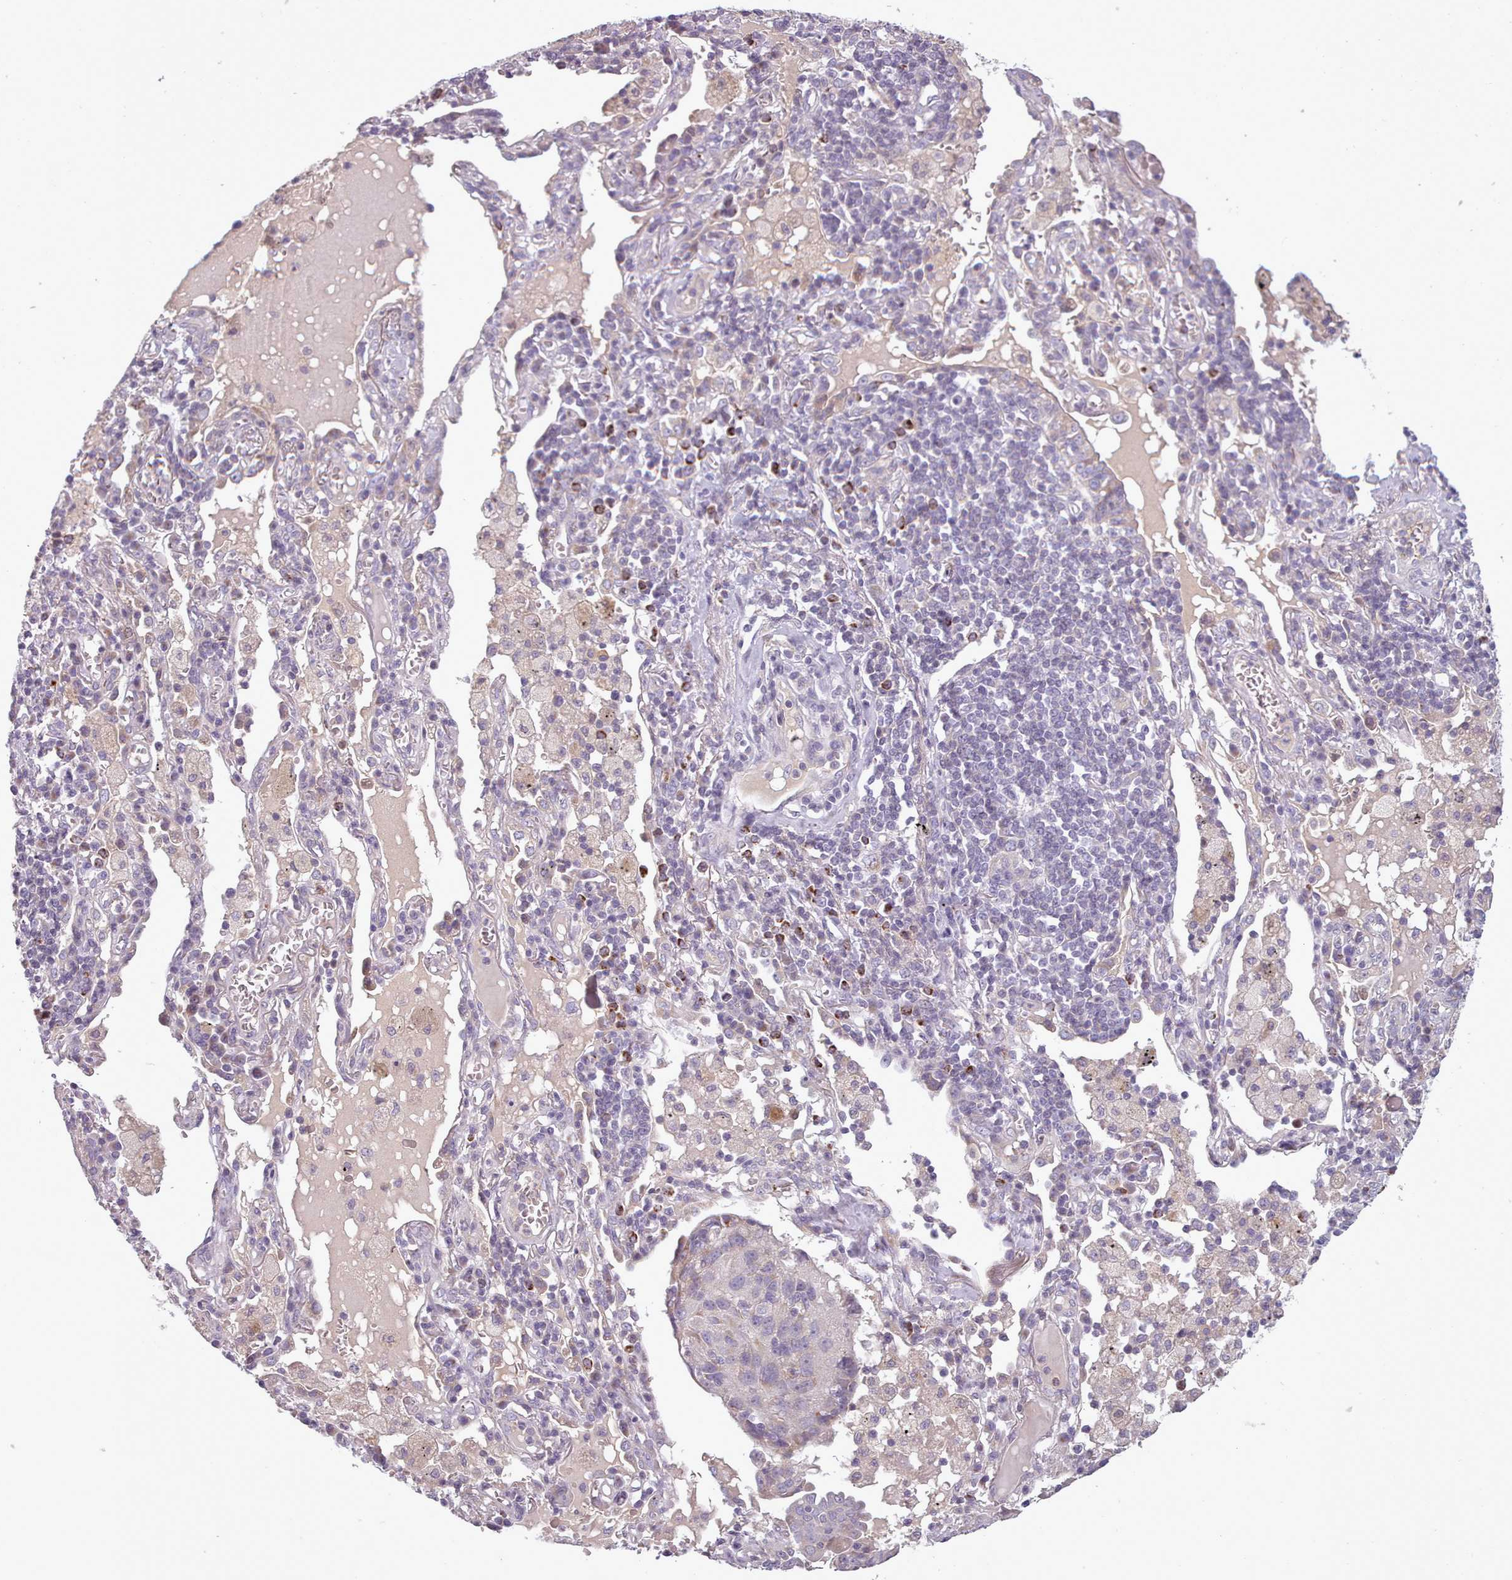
{"staining": {"intensity": "negative", "quantity": "none", "location": "none"}, "tissue": "lung cancer", "cell_type": "Tumor cells", "image_type": "cancer", "snomed": [{"axis": "morphology", "description": "Squamous cell carcinoma, NOS"}, {"axis": "topography", "description": "Lung"}], "caption": "High power microscopy micrograph of an immunohistochemistry histopathology image of squamous cell carcinoma (lung), revealing no significant staining in tumor cells.", "gene": "LAPTM5", "patient": {"sex": "female", "age": 66}}